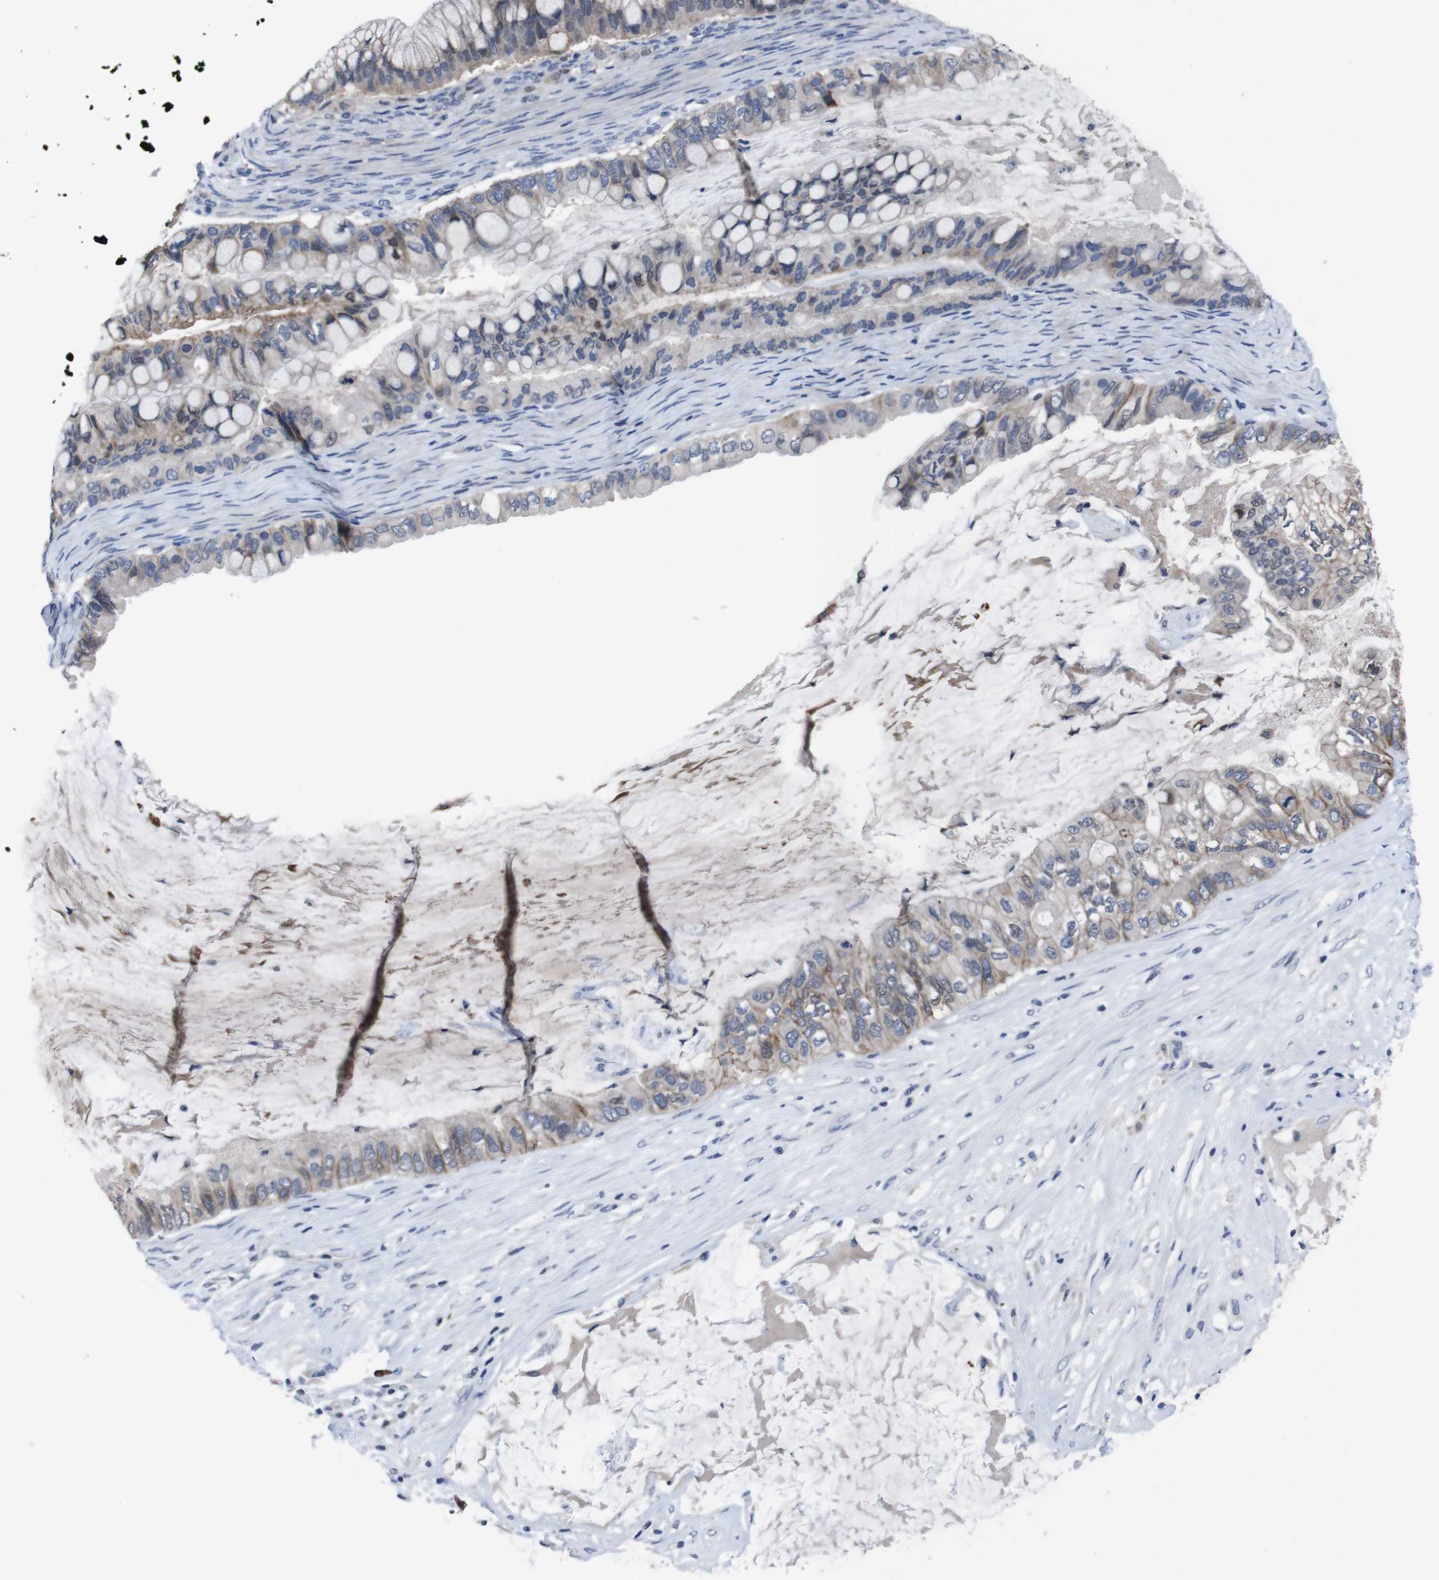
{"staining": {"intensity": "moderate", "quantity": "25%-75%", "location": "cytoplasmic/membranous"}, "tissue": "ovarian cancer", "cell_type": "Tumor cells", "image_type": "cancer", "snomed": [{"axis": "morphology", "description": "Cystadenocarcinoma, mucinous, NOS"}, {"axis": "topography", "description": "Ovary"}], "caption": "Brown immunohistochemical staining in ovarian cancer exhibits moderate cytoplasmic/membranous positivity in approximately 25%-75% of tumor cells.", "gene": "SEMA4B", "patient": {"sex": "female", "age": 80}}